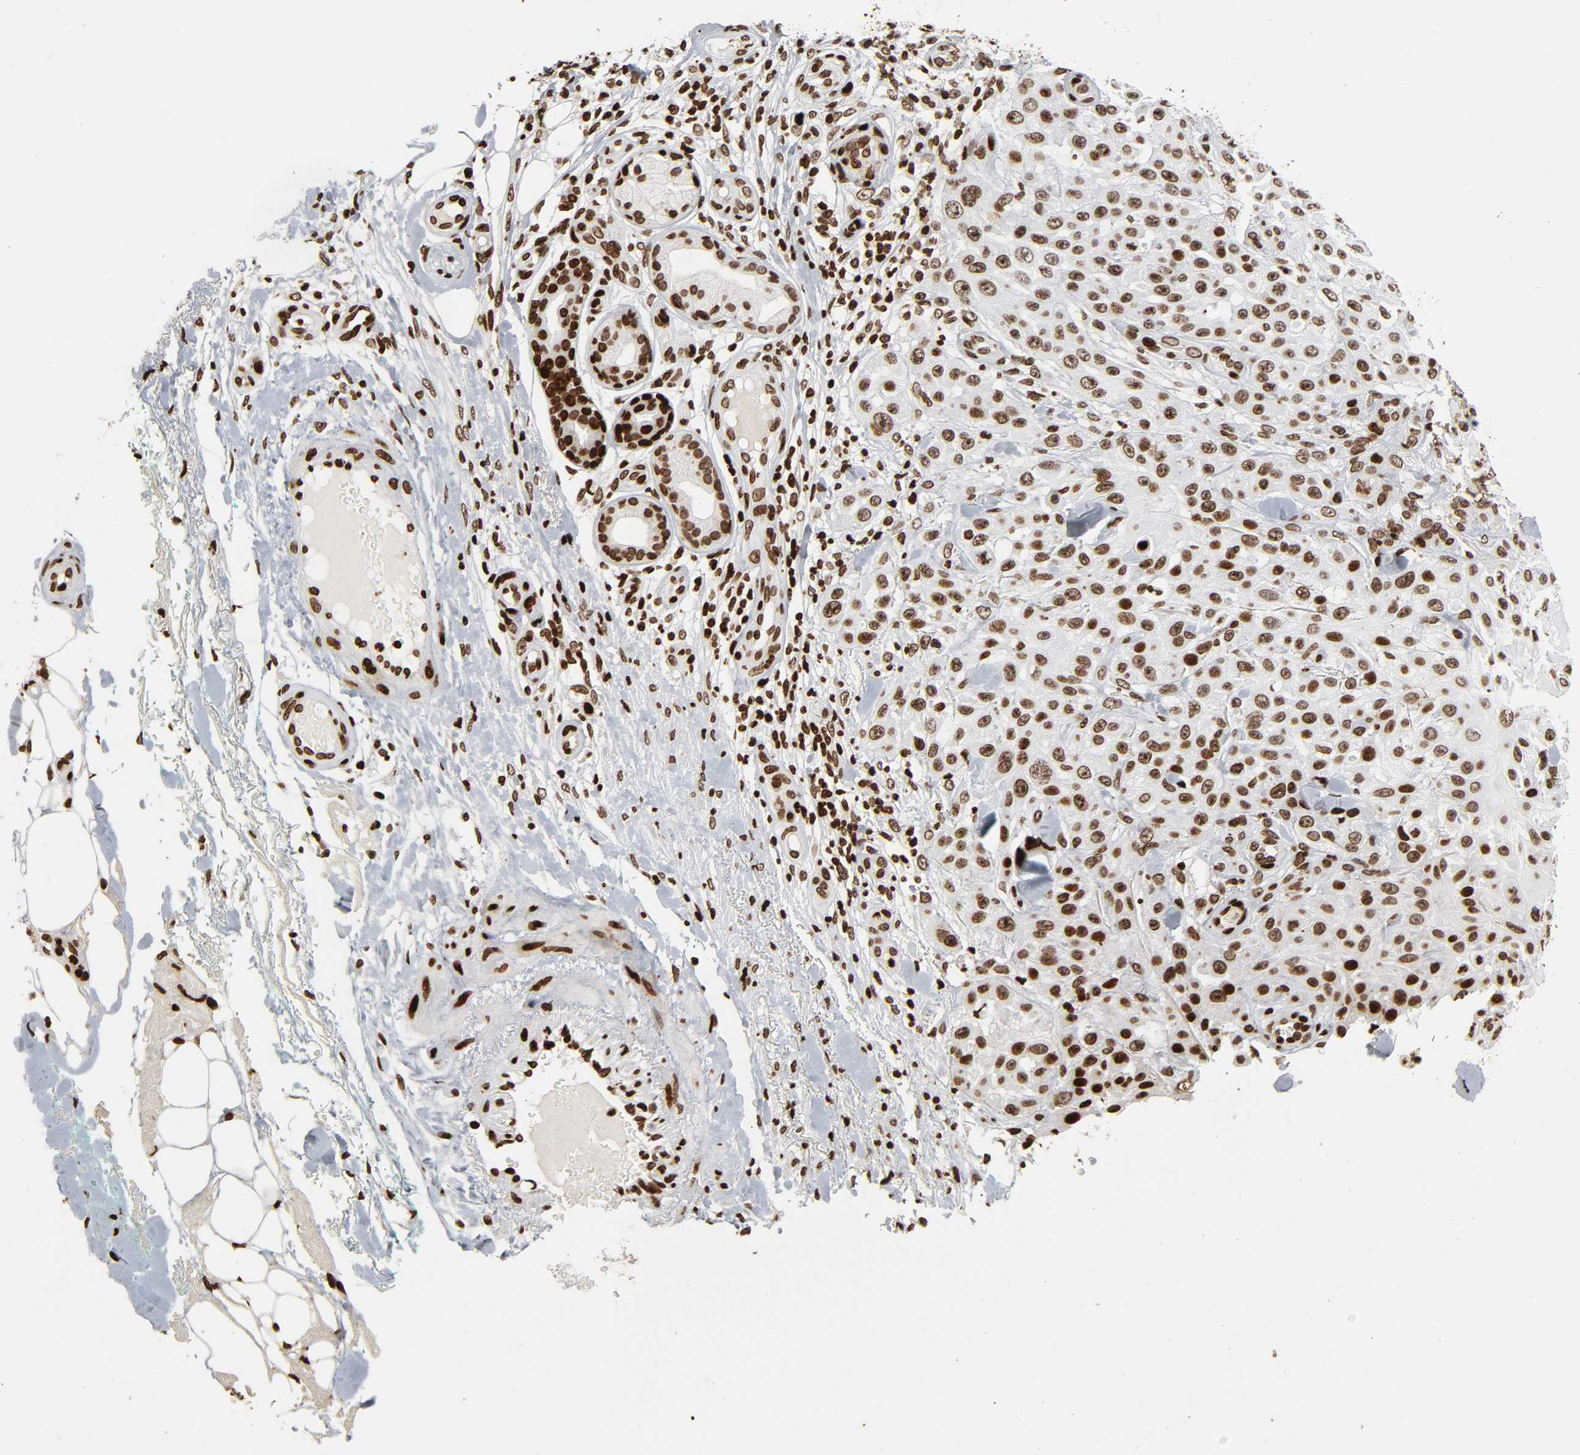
{"staining": {"intensity": "moderate", "quantity": ">75%", "location": "nuclear"}, "tissue": "skin cancer", "cell_type": "Tumor cells", "image_type": "cancer", "snomed": [{"axis": "morphology", "description": "Squamous cell carcinoma, NOS"}, {"axis": "topography", "description": "Skin"}], "caption": "Skin squamous cell carcinoma stained with immunohistochemistry (IHC) reveals moderate nuclear positivity in approximately >75% of tumor cells.", "gene": "RXRA", "patient": {"sex": "female", "age": 42}}